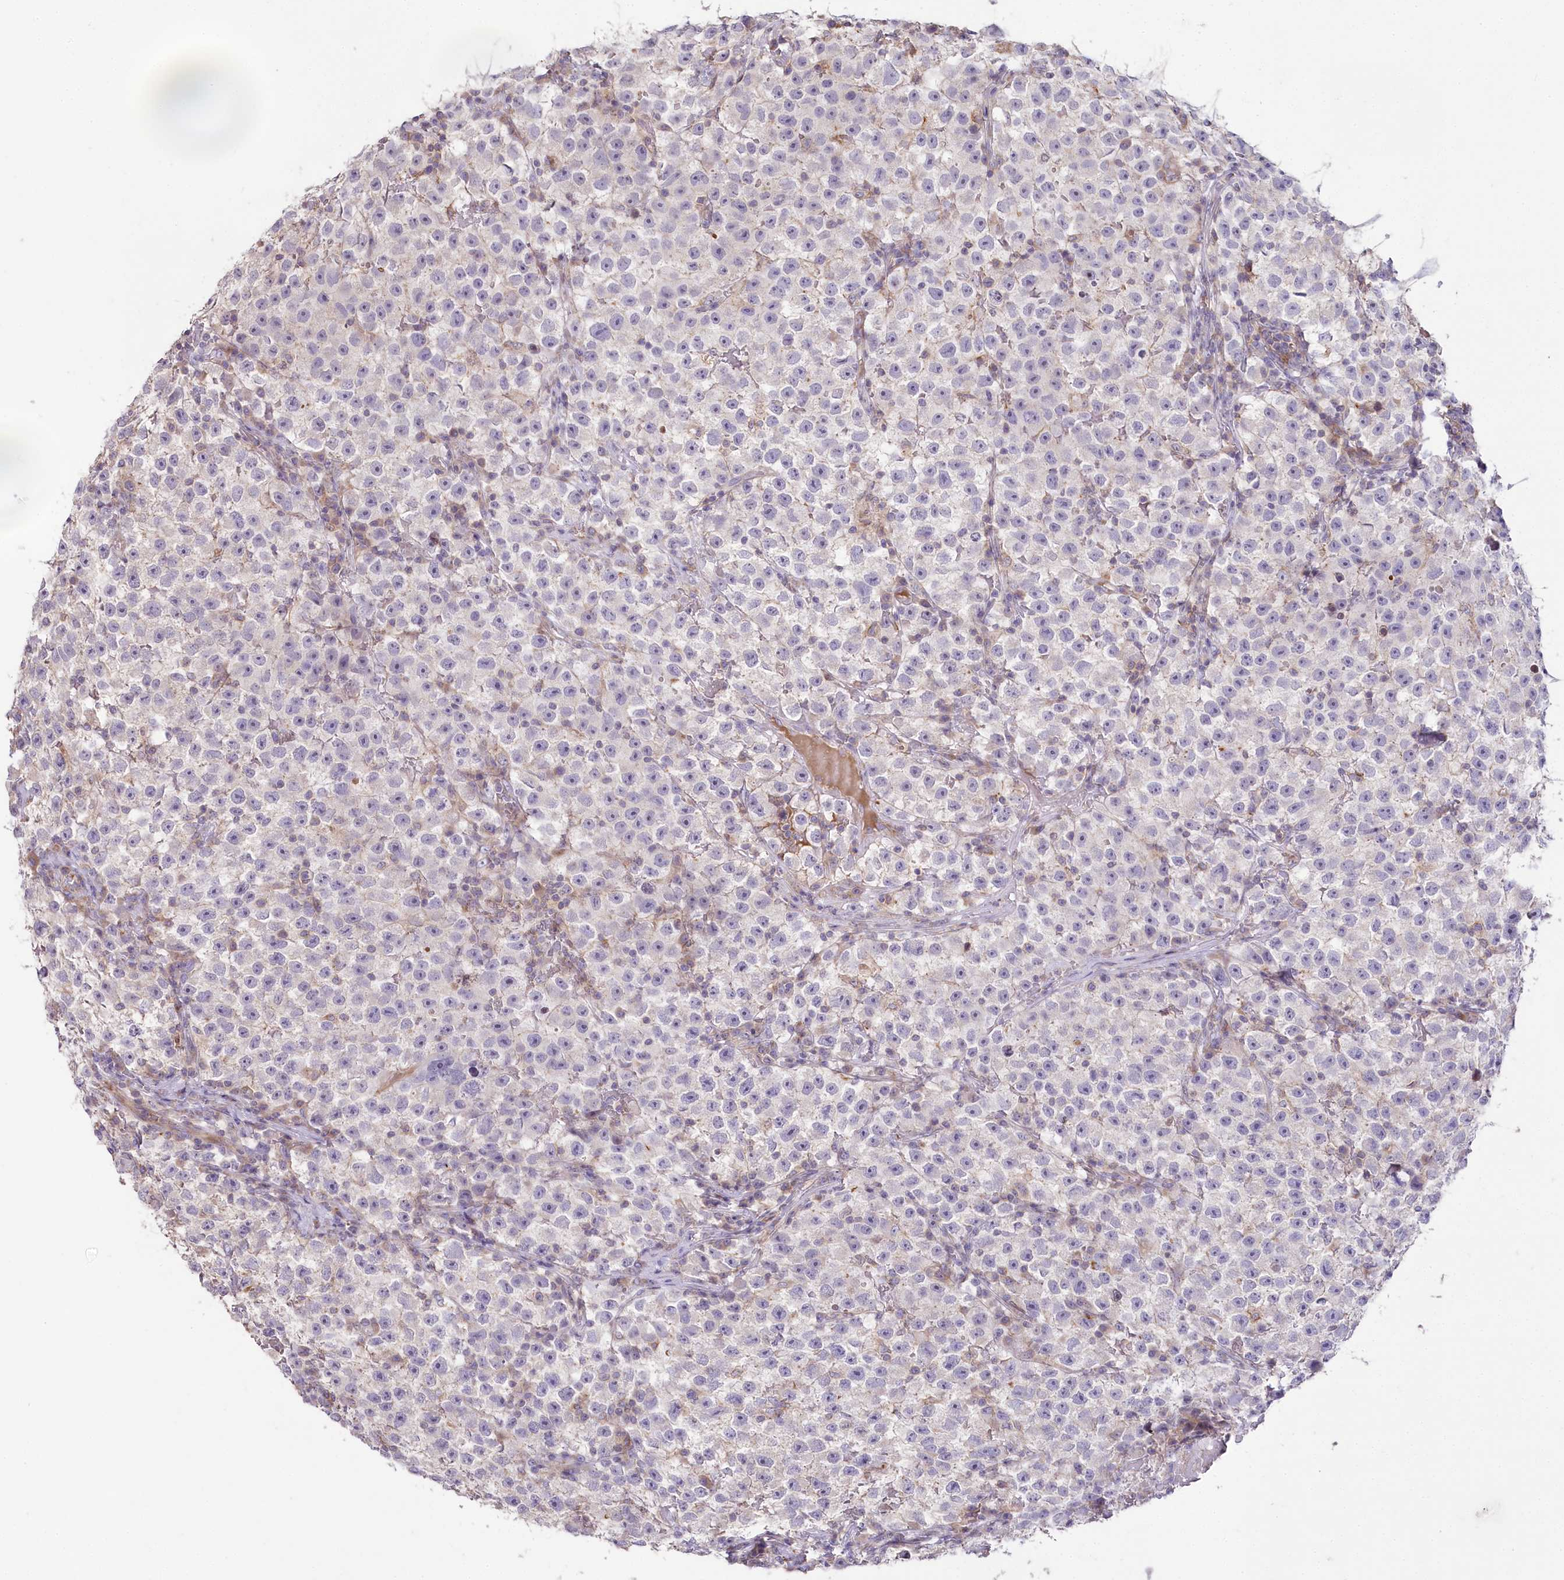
{"staining": {"intensity": "negative", "quantity": "none", "location": "none"}, "tissue": "testis cancer", "cell_type": "Tumor cells", "image_type": "cancer", "snomed": [{"axis": "morphology", "description": "Seminoma, NOS"}, {"axis": "topography", "description": "Testis"}], "caption": "DAB immunohistochemical staining of human testis cancer (seminoma) demonstrates no significant positivity in tumor cells. (DAB (3,3'-diaminobenzidine) immunohistochemistry (IHC) with hematoxylin counter stain).", "gene": "SLC6A11", "patient": {"sex": "male", "age": 22}}